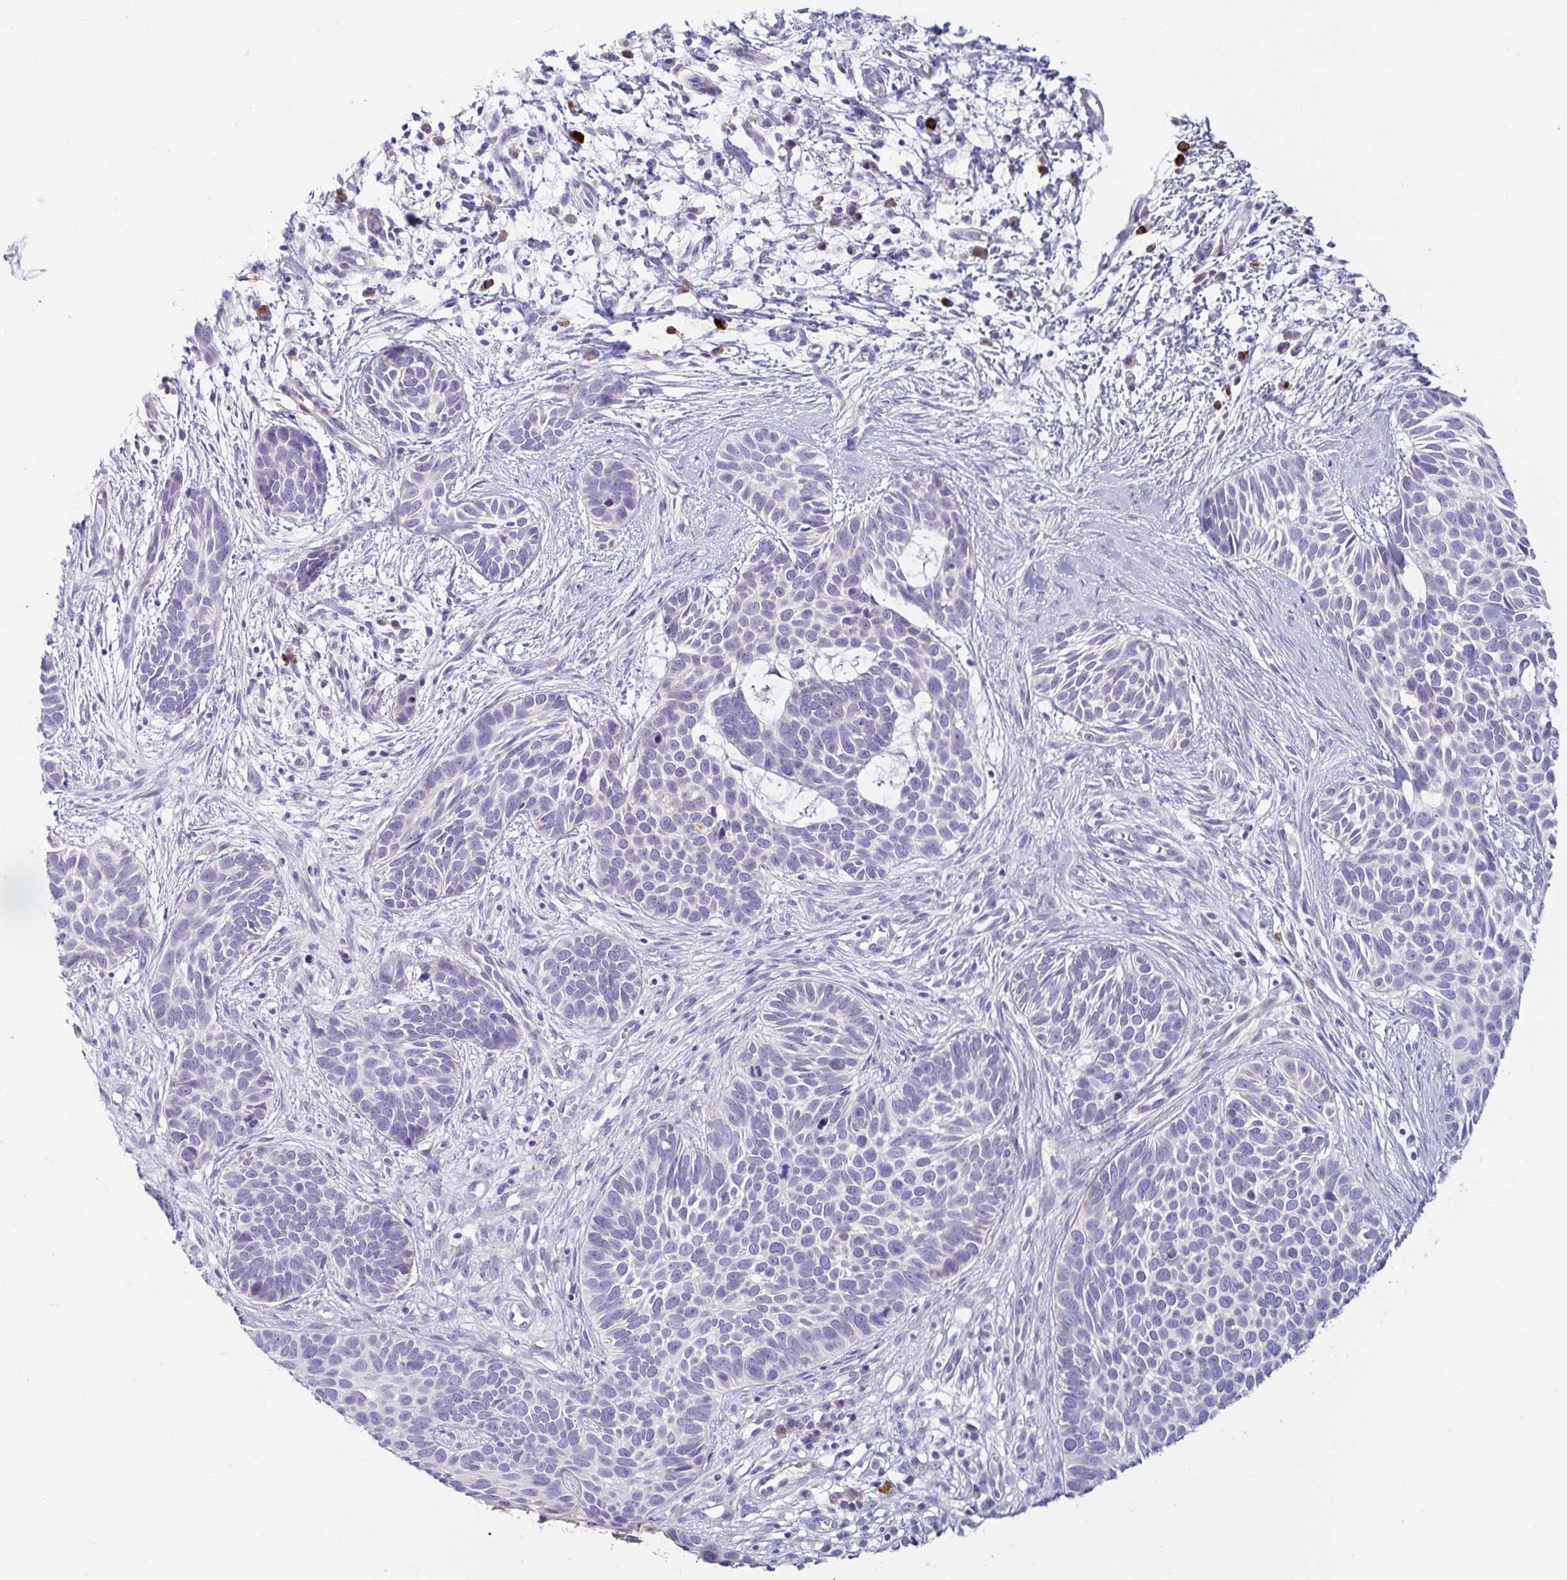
{"staining": {"intensity": "negative", "quantity": "none", "location": "none"}, "tissue": "skin cancer", "cell_type": "Tumor cells", "image_type": "cancer", "snomed": [{"axis": "morphology", "description": "Basal cell carcinoma"}, {"axis": "topography", "description": "Skin"}], "caption": "The histopathology image demonstrates no significant staining in tumor cells of skin cancer (basal cell carcinoma). Brightfield microscopy of immunohistochemistry (IHC) stained with DAB (3,3'-diaminobenzidine) (brown) and hematoxylin (blue), captured at high magnification.", "gene": "C4orf17", "patient": {"sex": "male", "age": 69}}